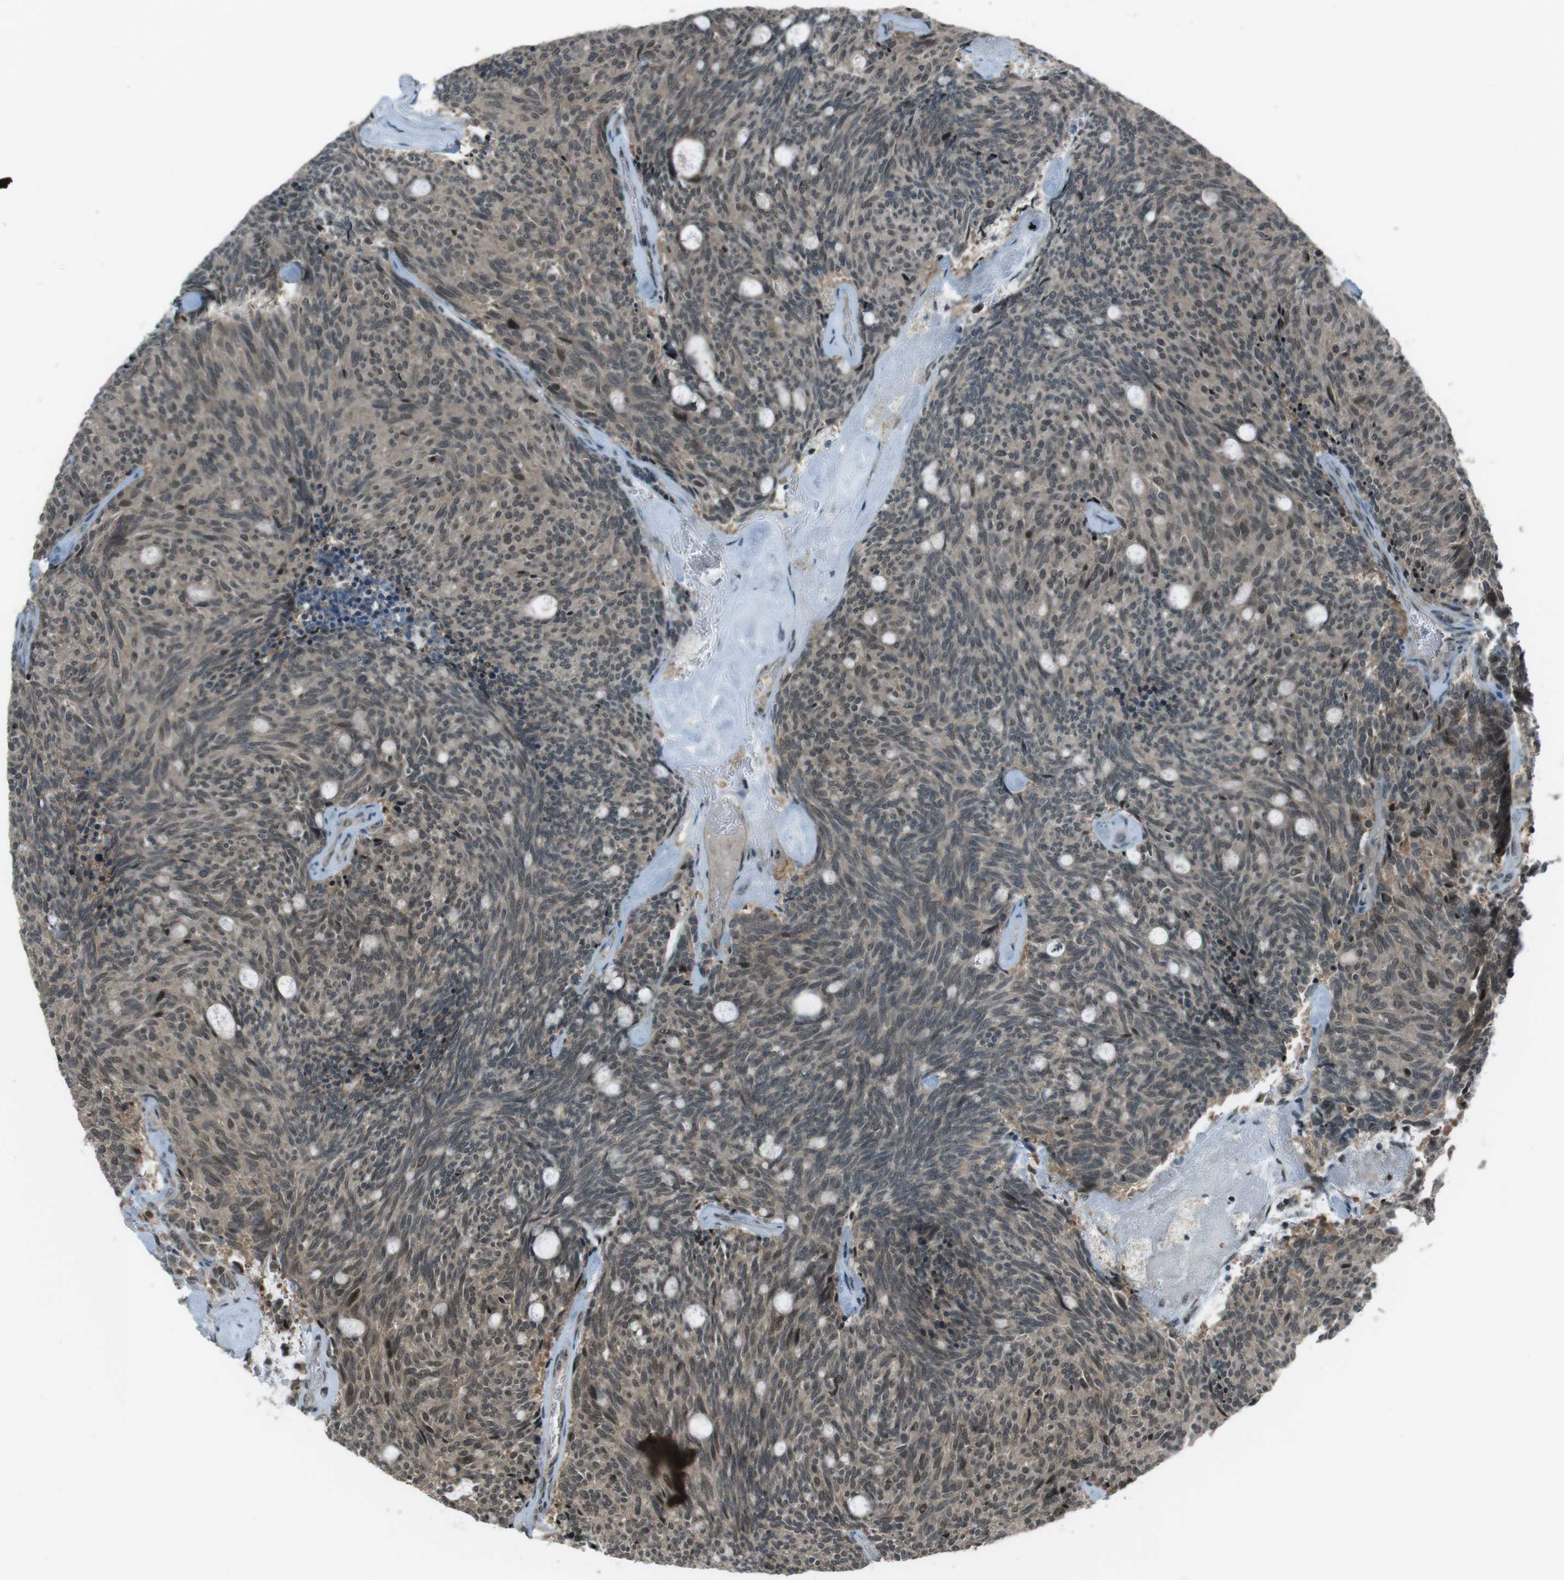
{"staining": {"intensity": "weak", "quantity": ">75%", "location": "cytoplasmic/membranous,nuclear"}, "tissue": "carcinoid", "cell_type": "Tumor cells", "image_type": "cancer", "snomed": [{"axis": "morphology", "description": "Carcinoid, malignant, NOS"}, {"axis": "topography", "description": "Pancreas"}], "caption": "Tumor cells show low levels of weak cytoplasmic/membranous and nuclear positivity in about >75% of cells in carcinoid.", "gene": "SLITRK5", "patient": {"sex": "female", "age": 54}}